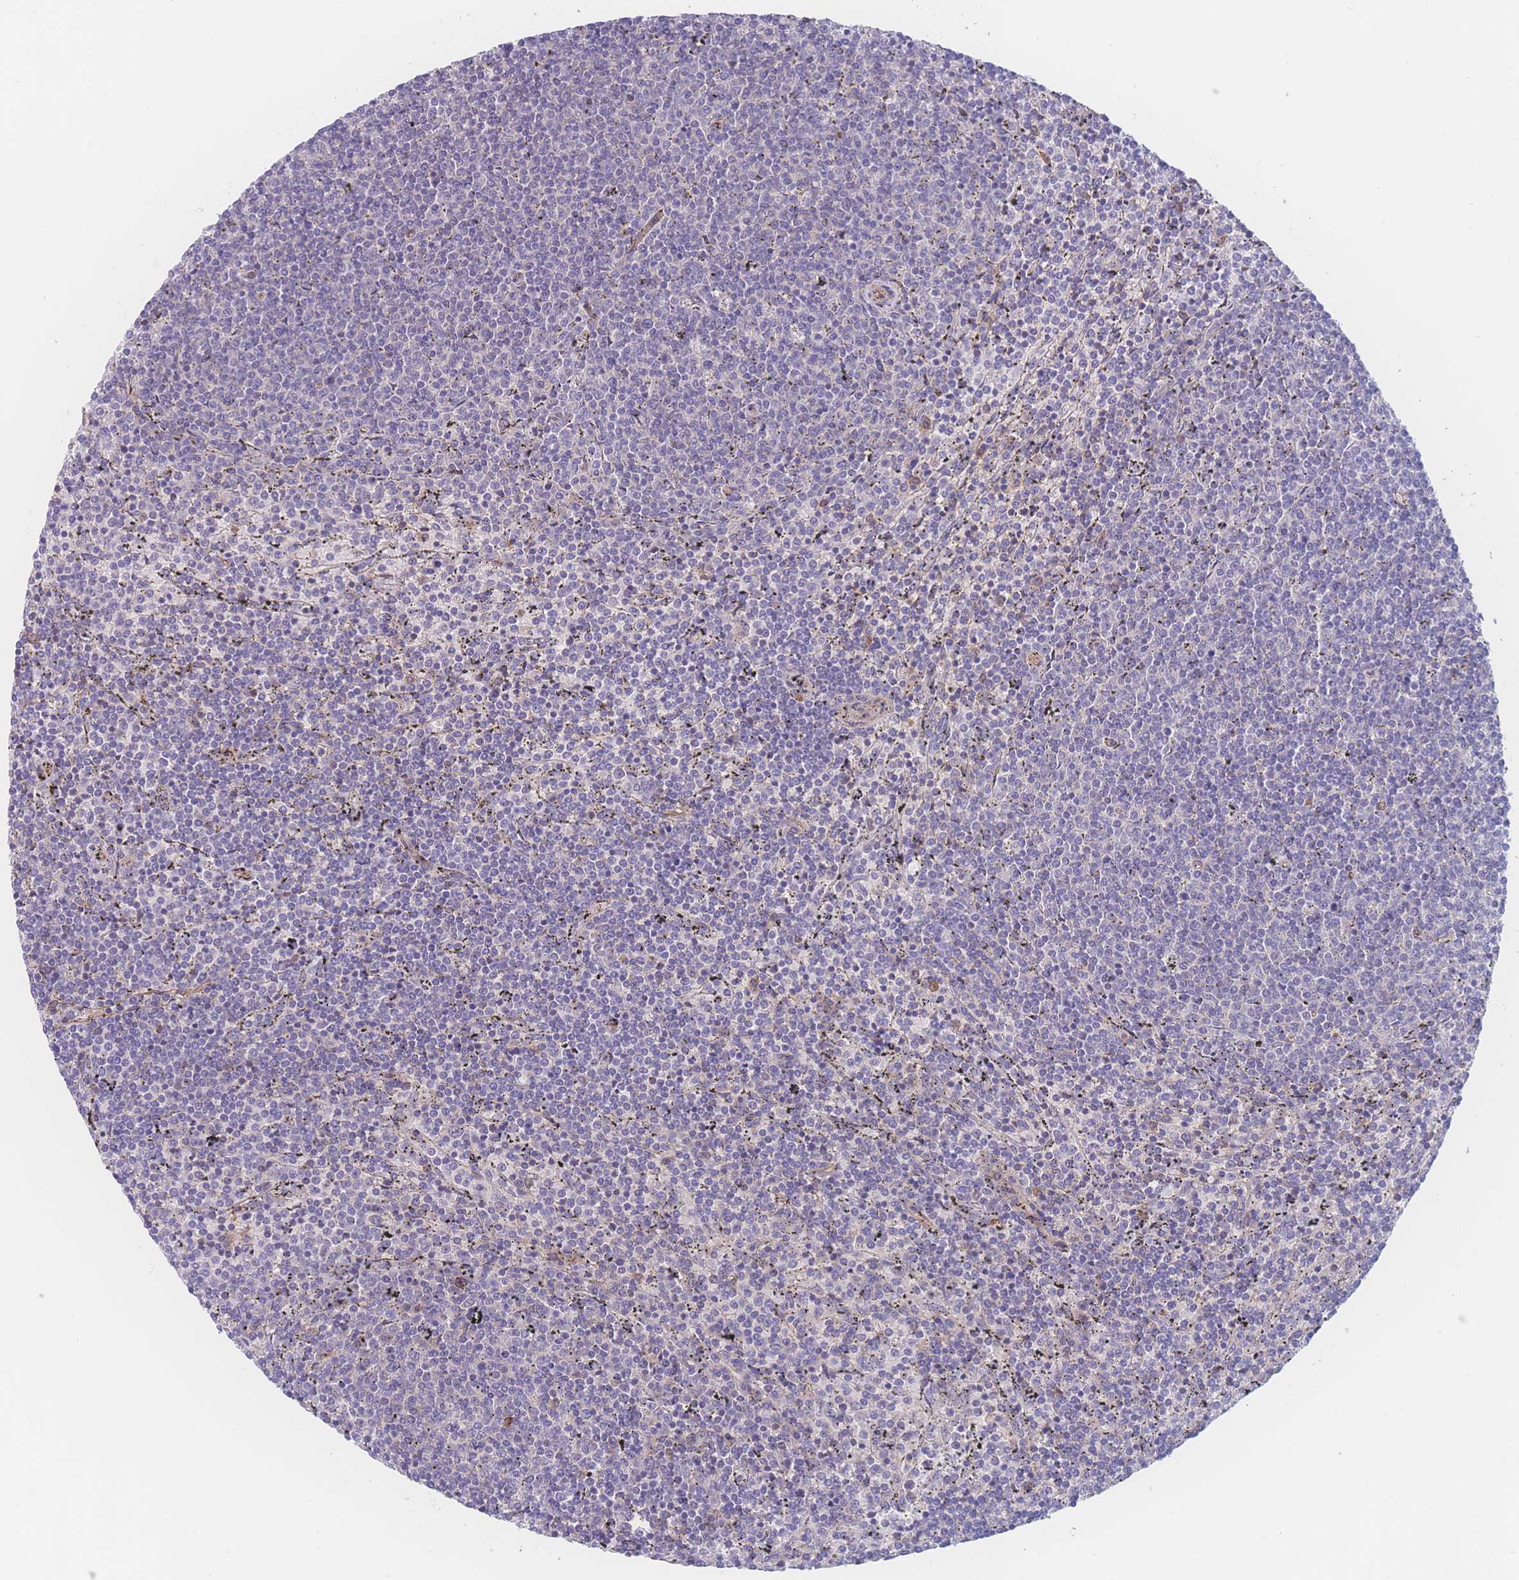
{"staining": {"intensity": "negative", "quantity": "none", "location": "none"}, "tissue": "lymphoma", "cell_type": "Tumor cells", "image_type": "cancer", "snomed": [{"axis": "morphology", "description": "Malignant lymphoma, non-Hodgkin's type, Low grade"}, {"axis": "topography", "description": "Spleen"}], "caption": "Micrograph shows no protein expression in tumor cells of malignant lymphoma, non-Hodgkin's type (low-grade) tissue. Brightfield microscopy of IHC stained with DAB (3,3'-diaminobenzidine) (brown) and hematoxylin (blue), captured at high magnification.", "gene": "CFAP97", "patient": {"sex": "female", "age": 50}}